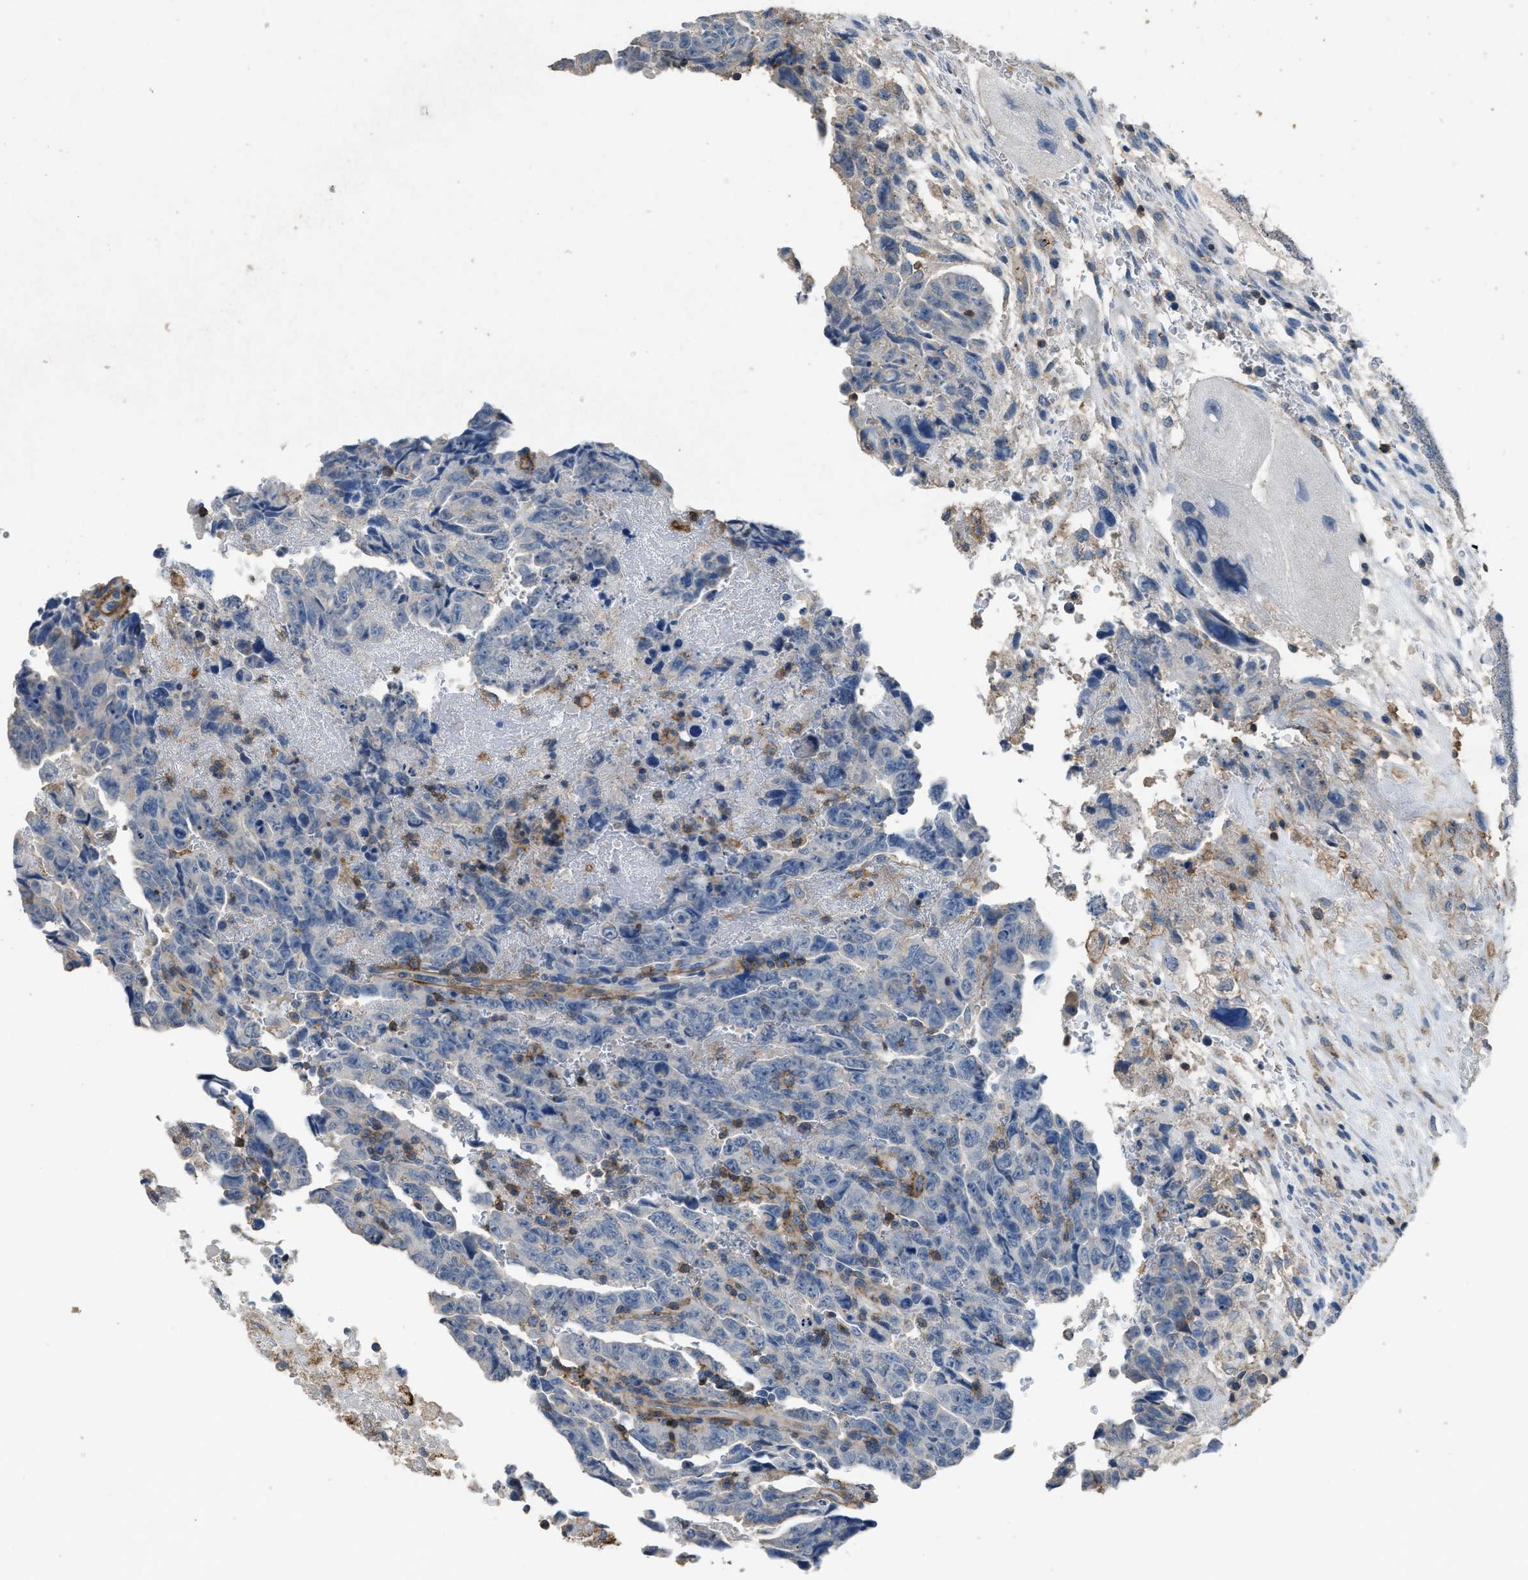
{"staining": {"intensity": "negative", "quantity": "none", "location": "none"}, "tissue": "testis cancer", "cell_type": "Tumor cells", "image_type": "cancer", "snomed": [{"axis": "morphology", "description": "Carcinoma, Embryonal, NOS"}, {"axis": "topography", "description": "Testis"}], "caption": "Testis embryonal carcinoma stained for a protein using immunohistochemistry (IHC) reveals no expression tumor cells.", "gene": "OR51E1", "patient": {"sex": "male", "age": 28}}